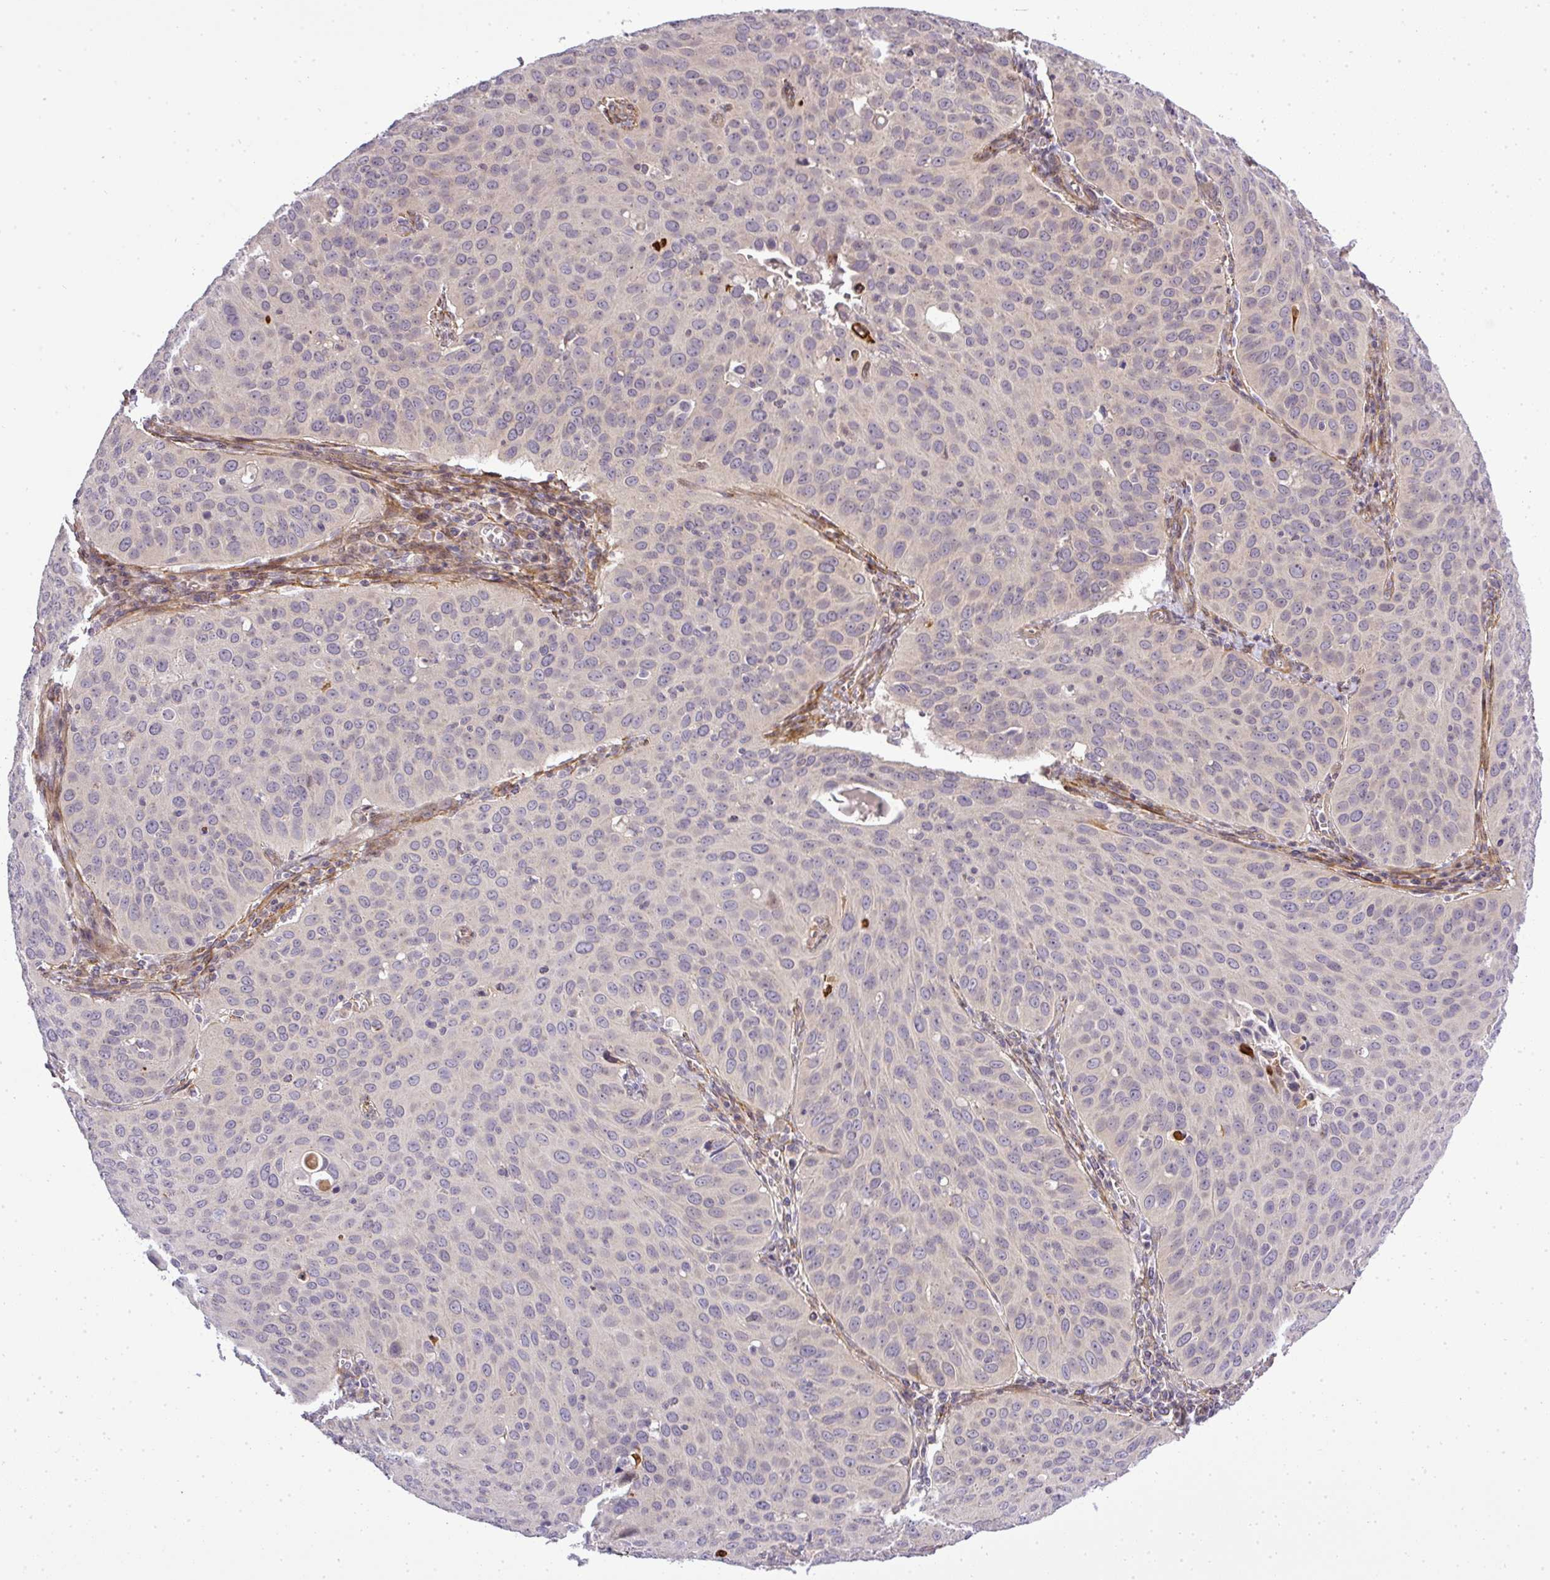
{"staining": {"intensity": "negative", "quantity": "none", "location": "none"}, "tissue": "cervical cancer", "cell_type": "Tumor cells", "image_type": "cancer", "snomed": [{"axis": "morphology", "description": "Squamous cell carcinoma, NOS"}, {"axis": "topography", "description": "Cervix"}], "caption": "This is an immunohistochemistry (IHC) photomicrograph of cervical squamous cell carcinoma. There is no staining in tumor cells.", "gene": "ZDHHC1", "patient": {"sex": "female", "age": 36}}